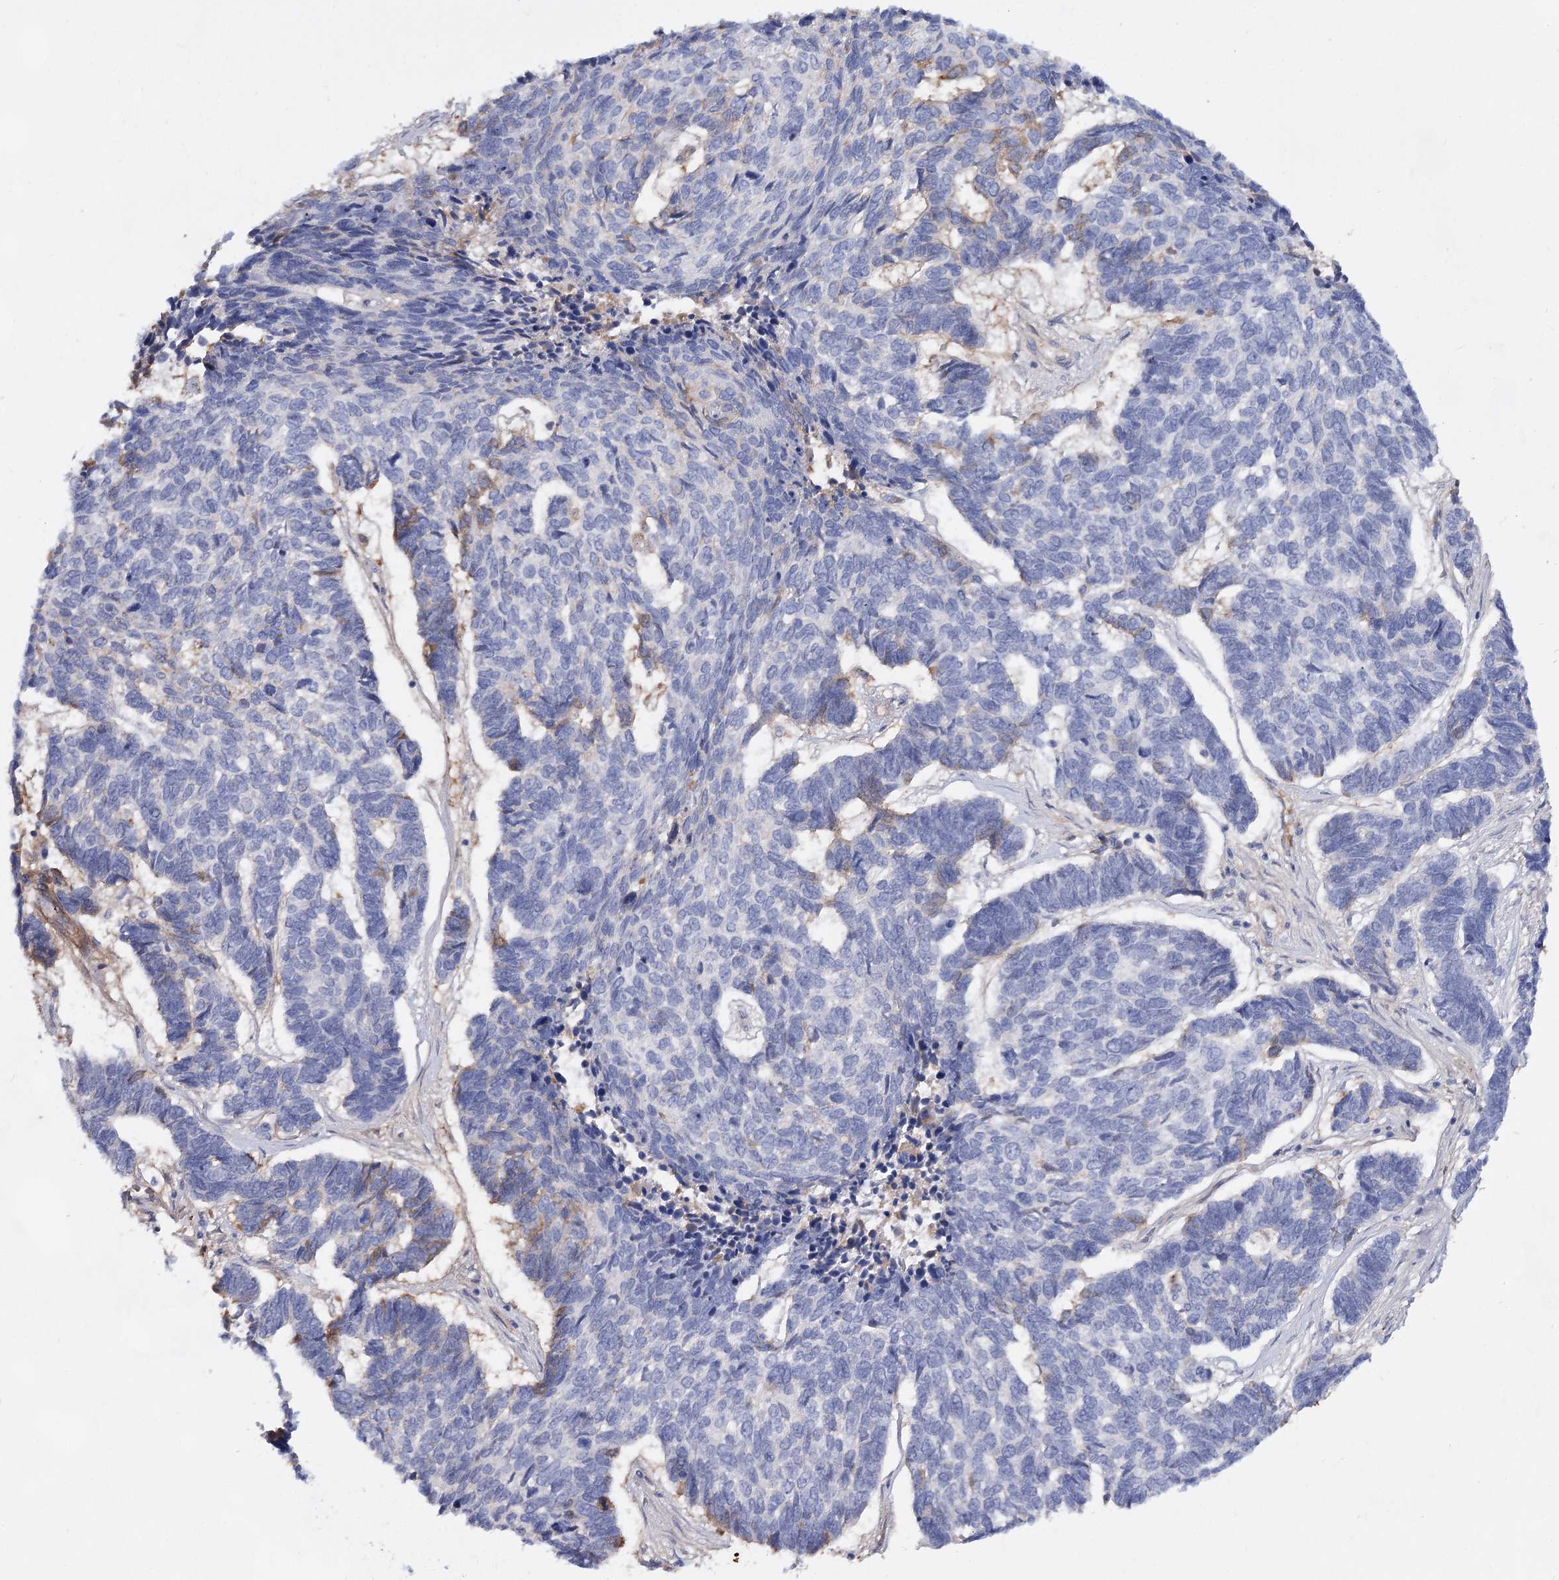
{"staining": {"intensity": "negative", "quantity": "none", "location": "none"}, "tissue": "skin cancer", "cell_type": "Tumor cells", "image_type": "cancer", "snomed": [{"axis": "morphology", "description": "Basal cell carcinoma"}, {"axis": "topography", "description": "Skin"}], "caption": "The photomicrograph displays no staining of tumor cells in skin basal cell carcinoma.", "gene": "TASOR2", "patient": {"sex": "female", "age": 65}}